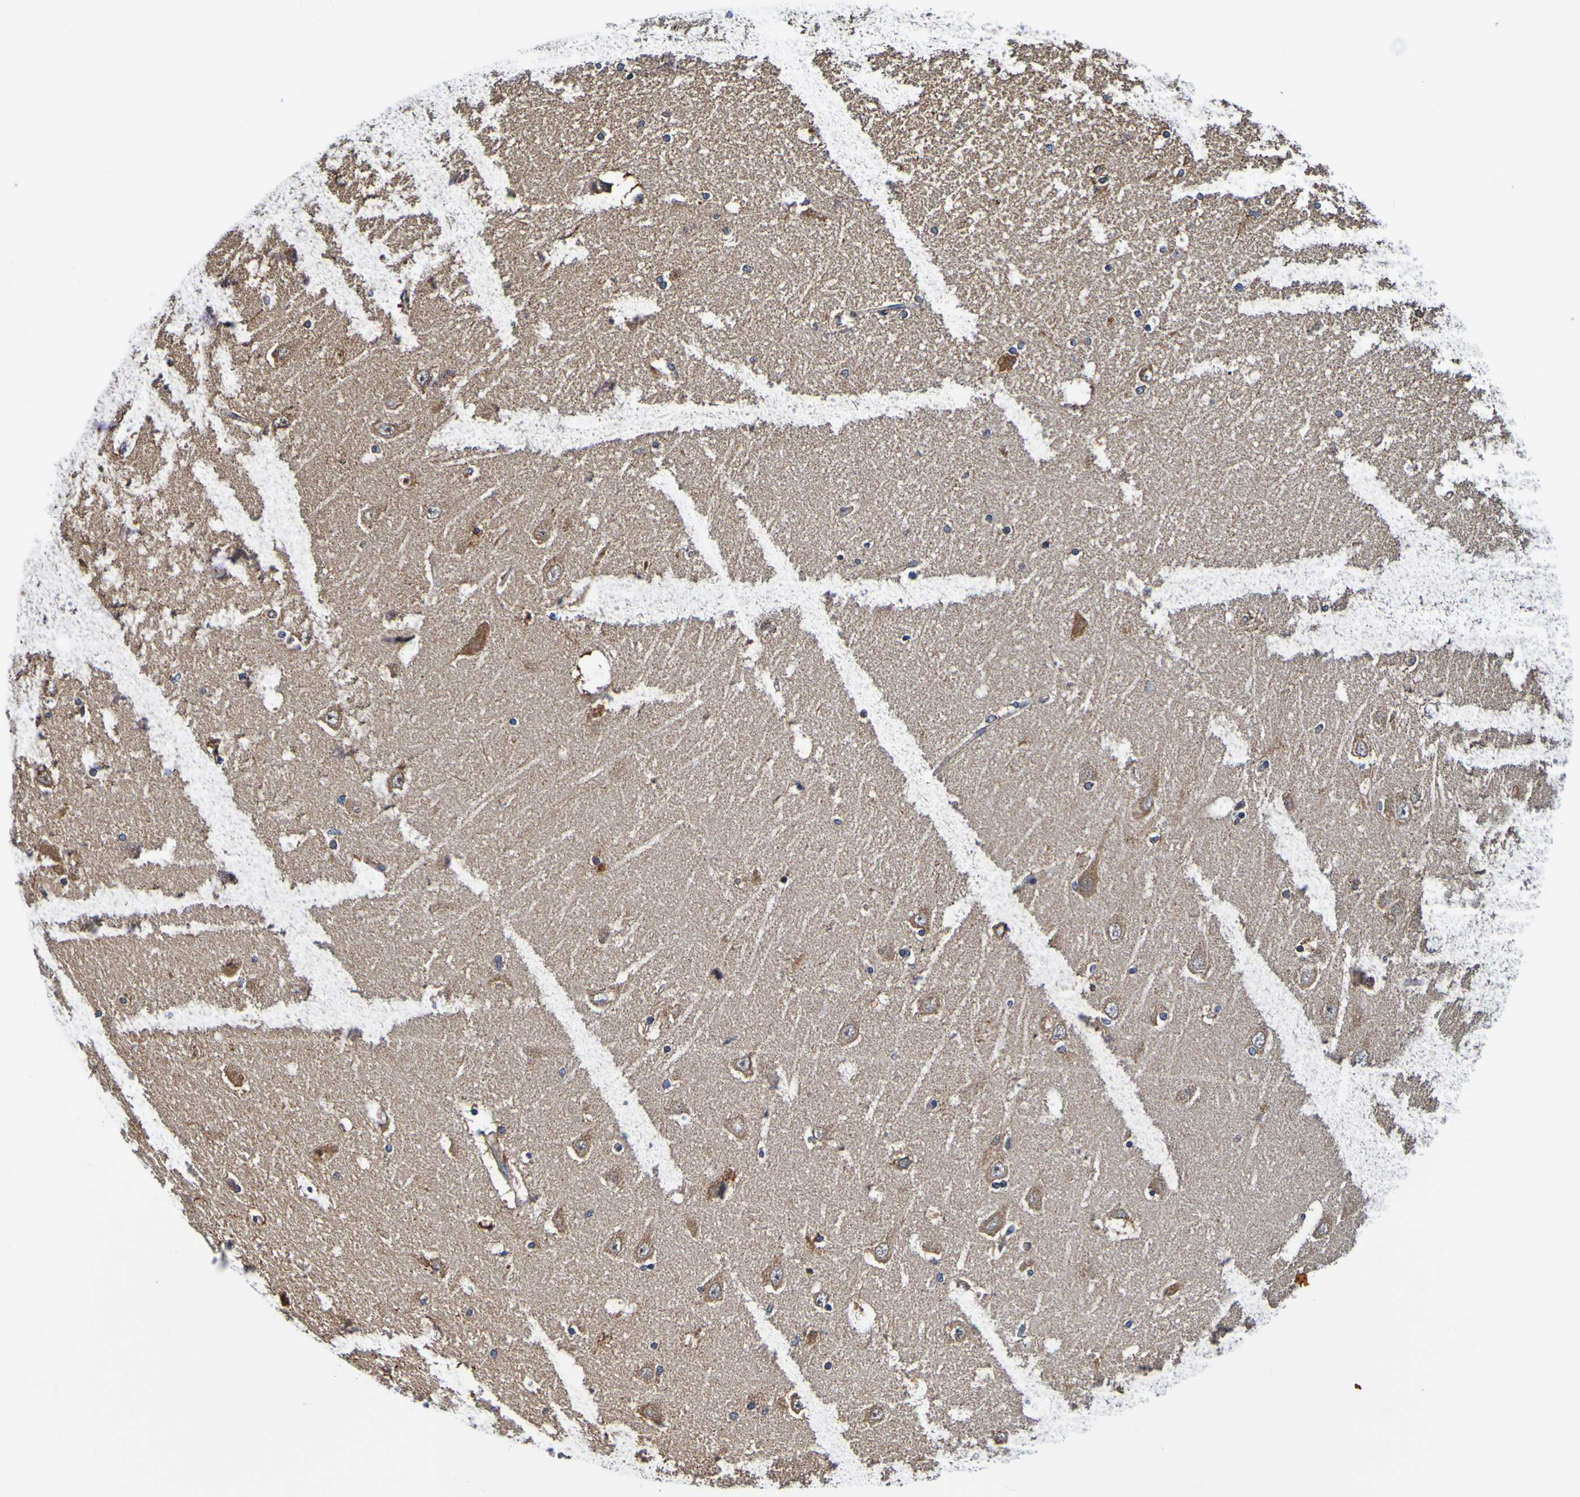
{"staining": {"intensity": "moderate", "quantity": "25%-75%", "location": "cytoplasmic/membranous"}, "tissue": "hippocampus", "cell_type": "Glial cells", "image_type": "normal", "snomed": [{"axis": "morphology", "description": "Normal tissue, NOS"}, {"axis": "topography", "description": "Hippocampus"}], "caption": "Immunohistochemistry photomicrograph of benign hippocampus: hippocampus stained using IHC shows medium levels of moderate protein expression localized specifically in the cytoplasmic/membranous of glial cells, appearing as a cytoplasmic/membranous brown color.", "gene": "AXIN1", "patient": {"sex": "female", "age": 54}}